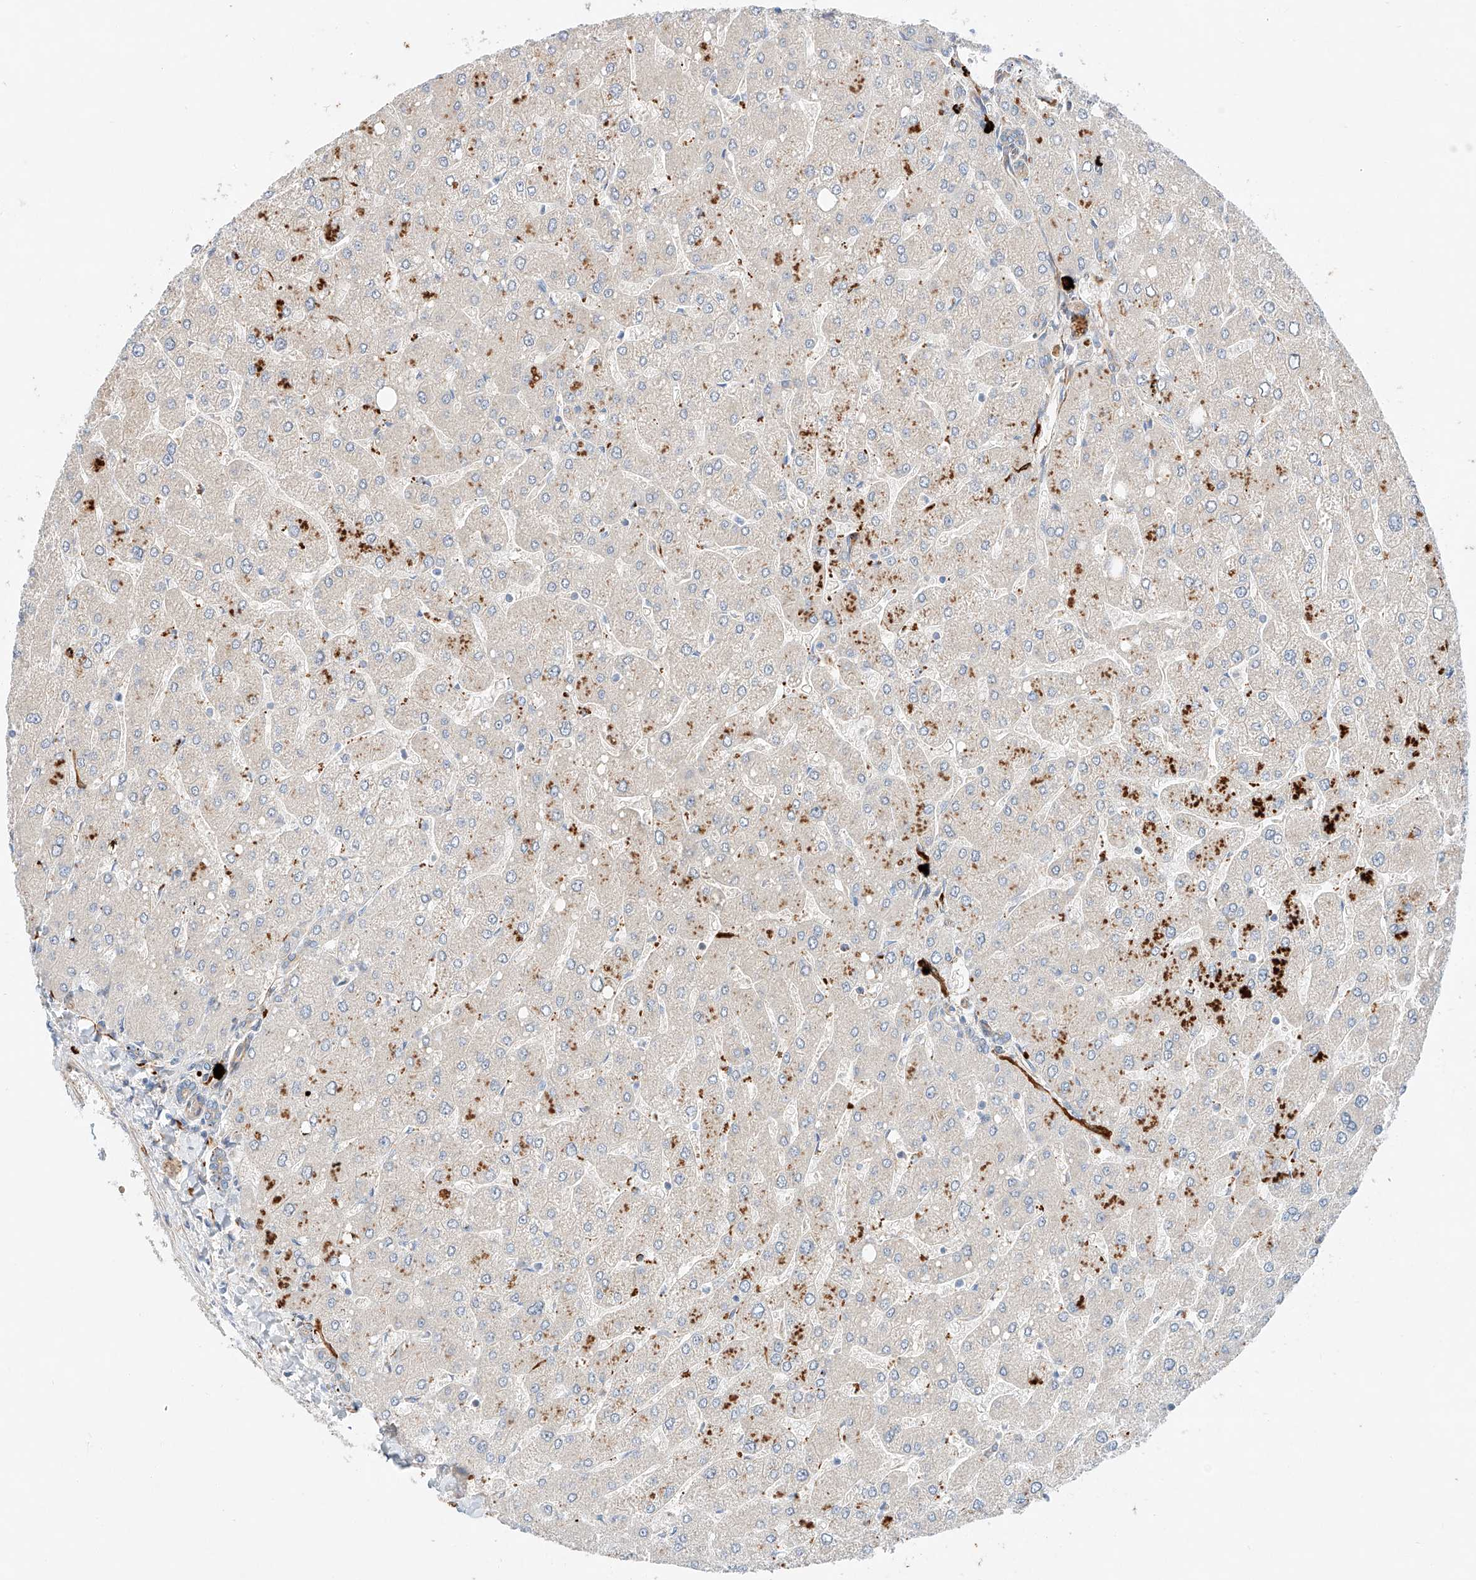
{"staining": {"intensity": "negative", "quantity": "none", "location": "none"}, "tissue": "liver", "cell_type": "Cholangiocytes", "image_type": "normal", "snomed": [{"axis": "morphology", "description": "Normal tissue, NOS"}, {"axis": "topography", "description": "Liver"}], "caption": "This is an IHC micrograph of normal human liver. There is no expression in cholangiocytes.", "gene": "MINDY4", "patient": {"sex": "male", "age": 55}}